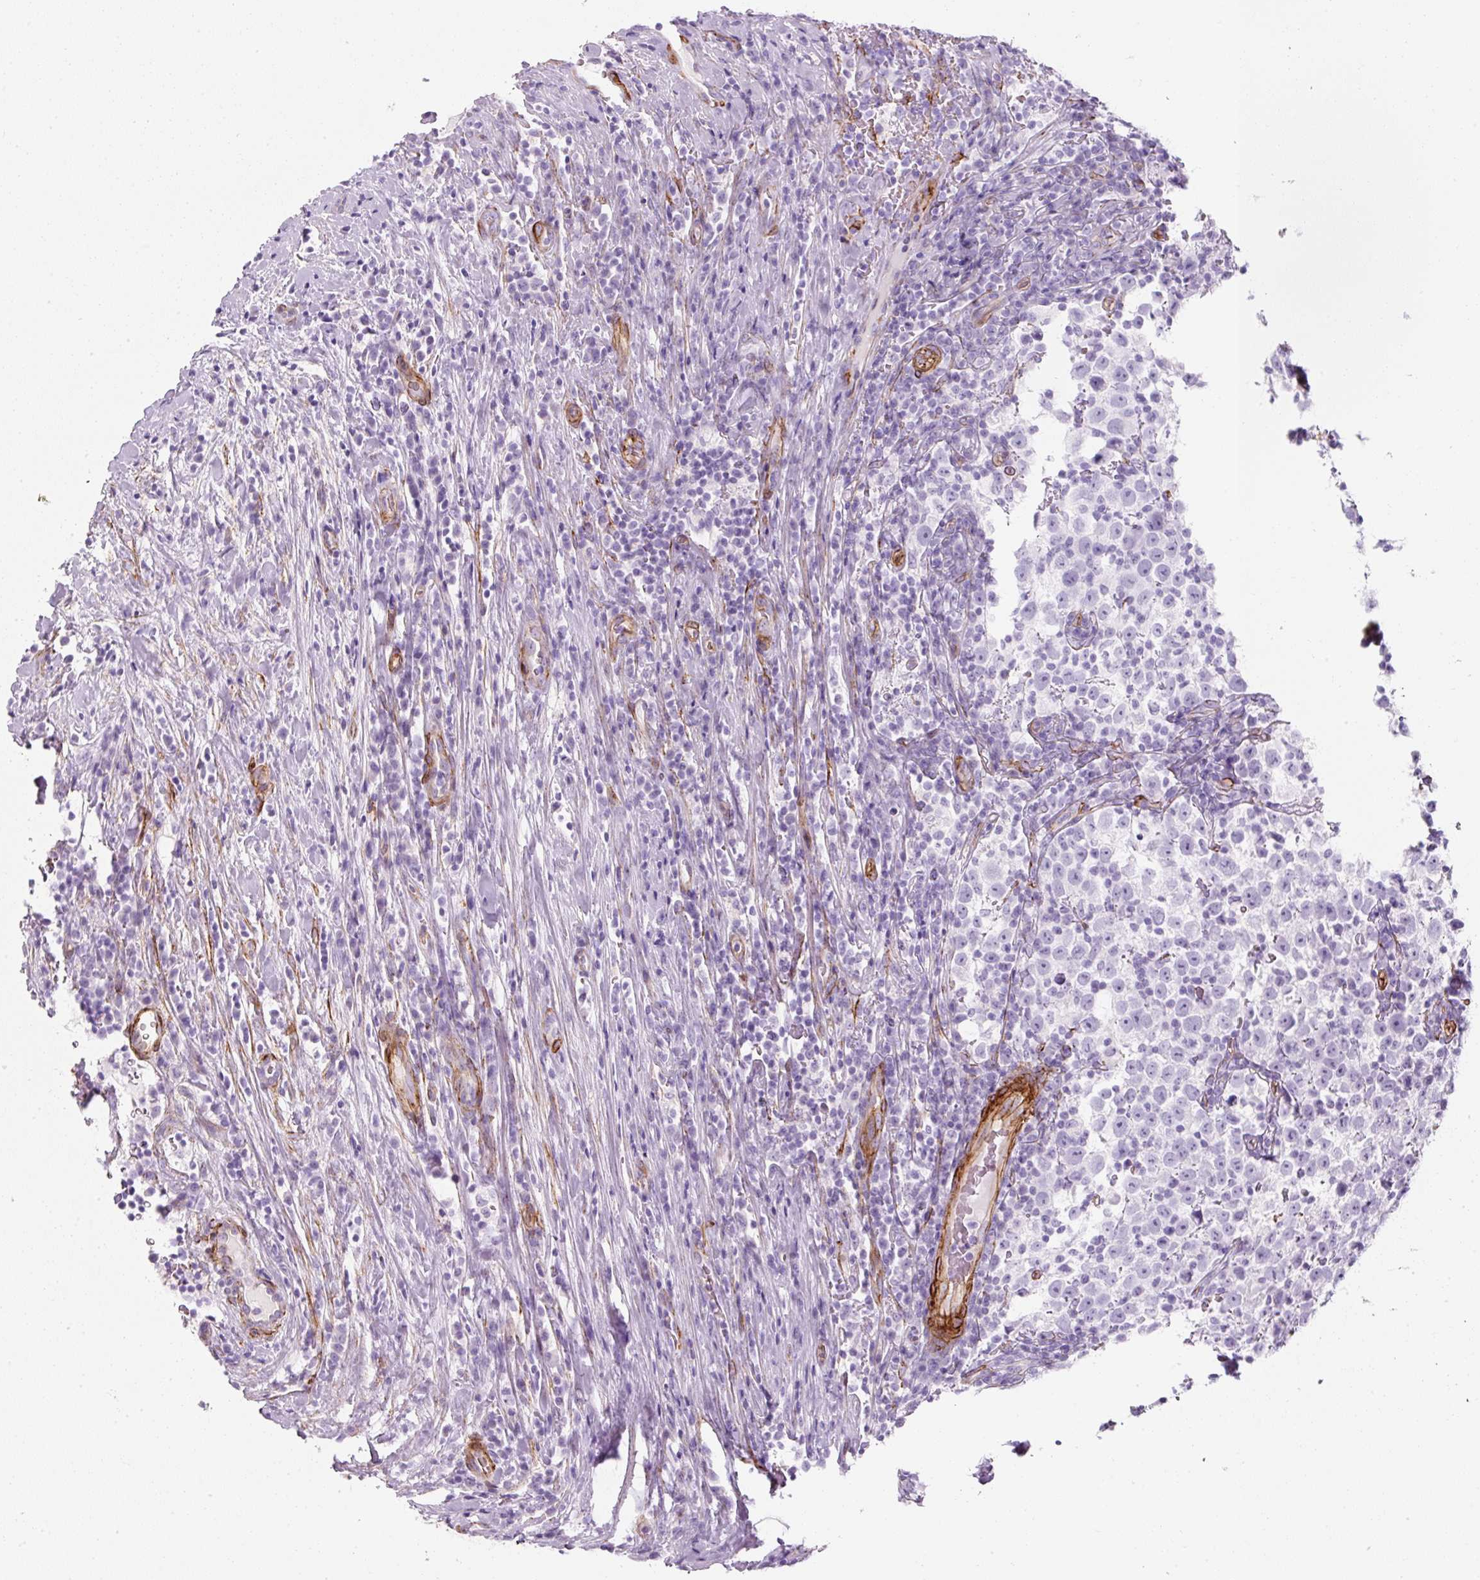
{"staining": {"intensity": "negative", "quantity": "none", "location": "none"}, "tissue": "testis cancer", "cell_type": "Tumor cells", "image_type": "cancer", "snomed": [{"axis": "morphology", "description": "Normal tissue, NOS"}, {"axis": "morphology", "description": "Seminoma, NOS"}, {"axis": "topography", "description": "Testis"}], "caption": "Testis seminoma was stained to show a protein in brown. There is no significant expression in tumor cells. (DAB IHC, high magnification).", "gene": "CAVIN3", "patient": {"sex": "male", "age": 43}}